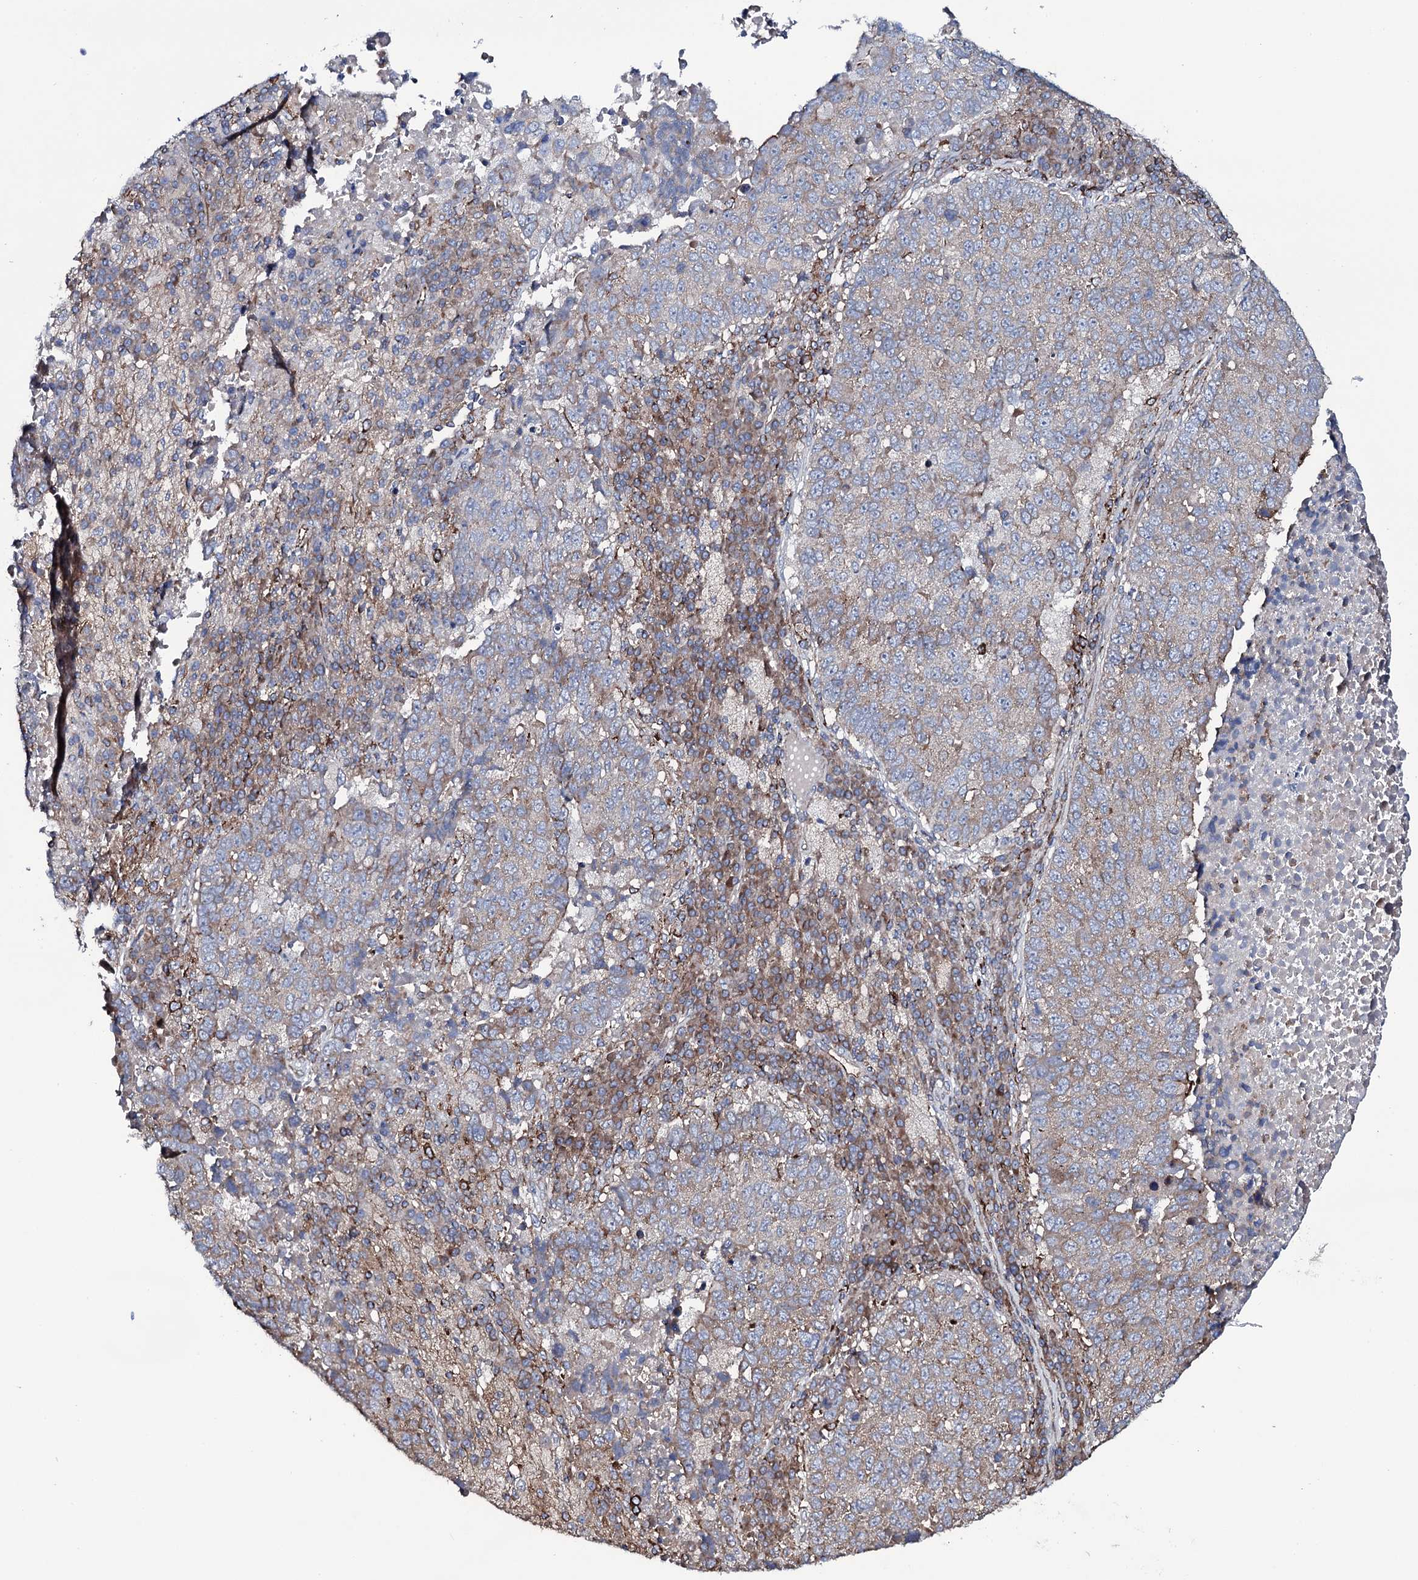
{"staining": {"intensity": "weak", "quantity": "25%-75%", "location": "cytoplasmic/membranous"}, "tissue": "lung cancer", "cell_type": "Tumor cells", "image_type": "cancer", "snomed": [{"axis": "morphology", "description": "Squamous cell carcinoma, NOS"}, {"axis": "topography", "description": "Lung"}], "caption": "A brown stain labels weak cytoplasmic/membranous staining of a protein in human lung squamous cell carcinoma tumor cells.", "gene": "VAMP8", "patient": {"sex": "male", "age": 73}}